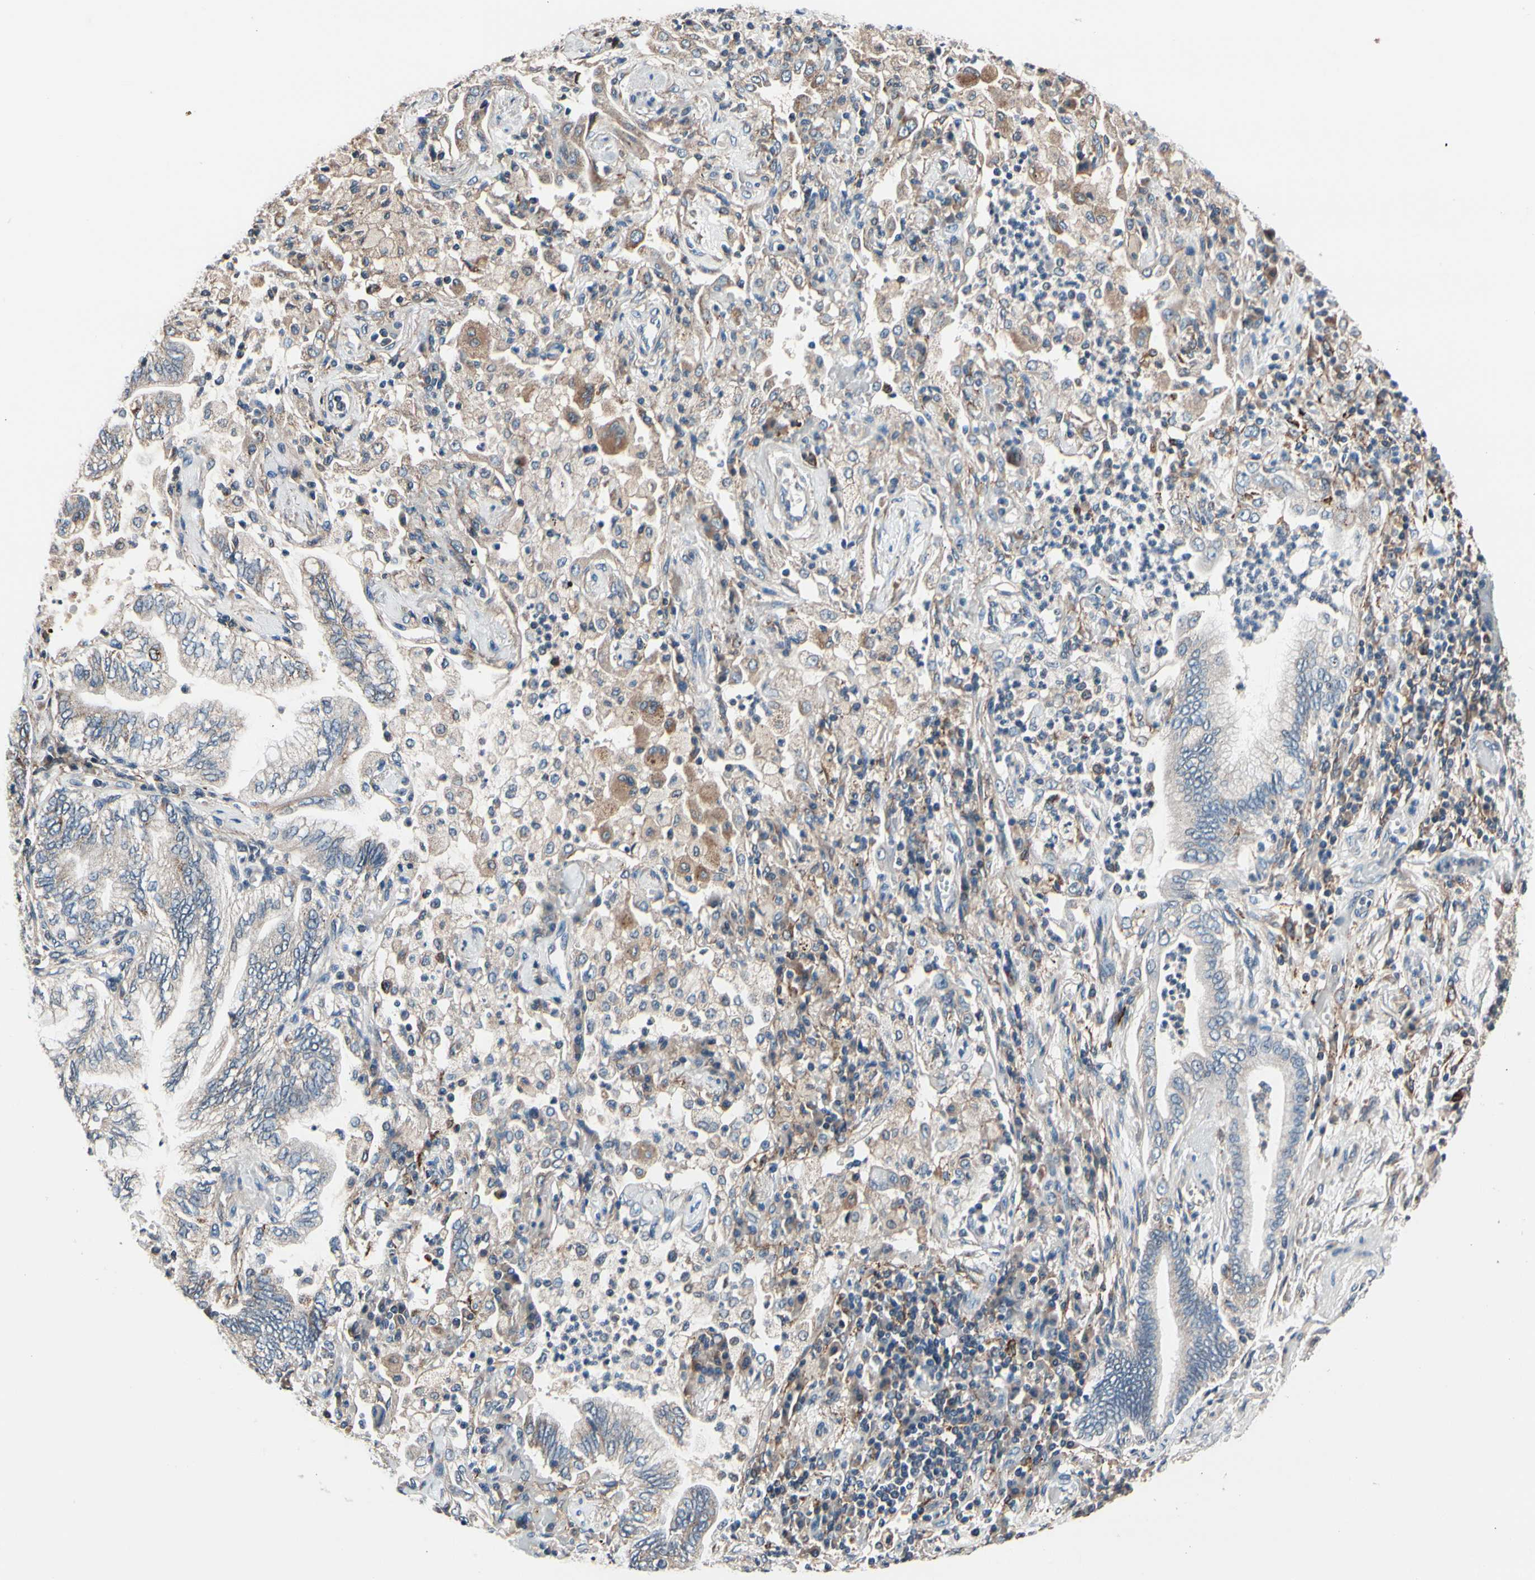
{"staining": {"intensity": "weak", "quantity": "25%-75%", "location": "cytoplasmic/membranous"}, "tissue": "lung cancer", "cell_type": "Tumor cells", "image_type": "cancer", "snomed": [{"axis": "morphology", "description": "Normal tissue, NOS"}, {"axis": "morphology", "description": "Adenocarcinoma, NOS"}, {"axis": "topography", "description": "Bronchus"}, {"axis": "topography", "description": "Lung"}], "caption": "Lung adenocarcinoma stained for a protein (brown) exhibits weak cytoplasmic/membranous positive staining in approximately 25%-75% of tumor cells.", "gene": "TMEM176A", "patient": {"sex": "female", "age": 70}}